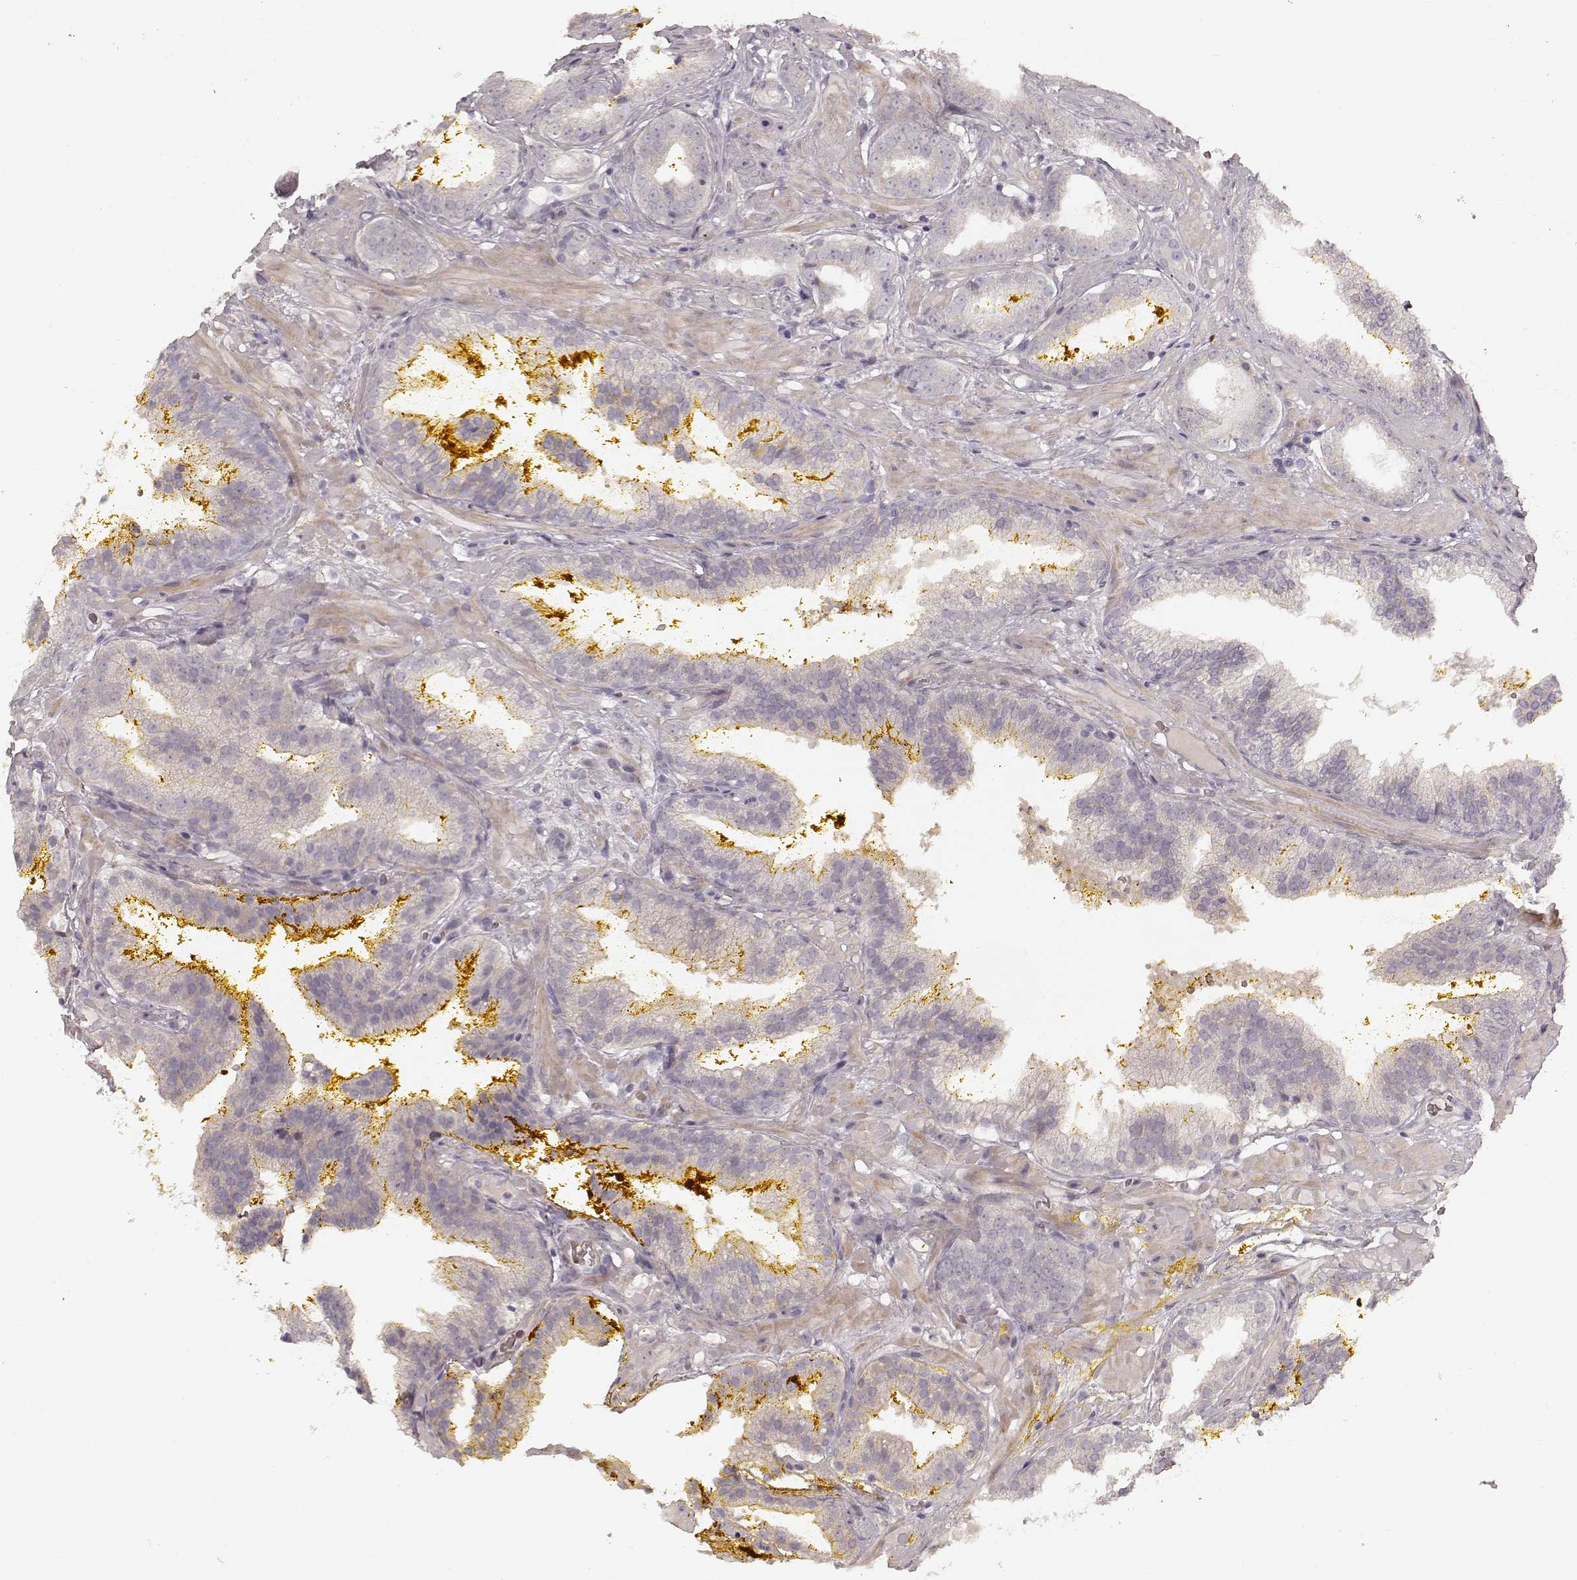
{"staining": {"intensity": "negative", "quantity": "none", "location": "none"}, "tissue": "prostate cancer", "cell_type": "Tumor cells", "image_type": "cancer", "snomed": [{"axis": "morphology", "description": "Adenocarcinoma, NOS"}, {"axis": "topography", "description": "Prostate"}], "caption": "Tumor cells show no significant expression in prostate cancer.", "gene": "KCNJ9", "patient": {"sex": "male", "age": 63}}